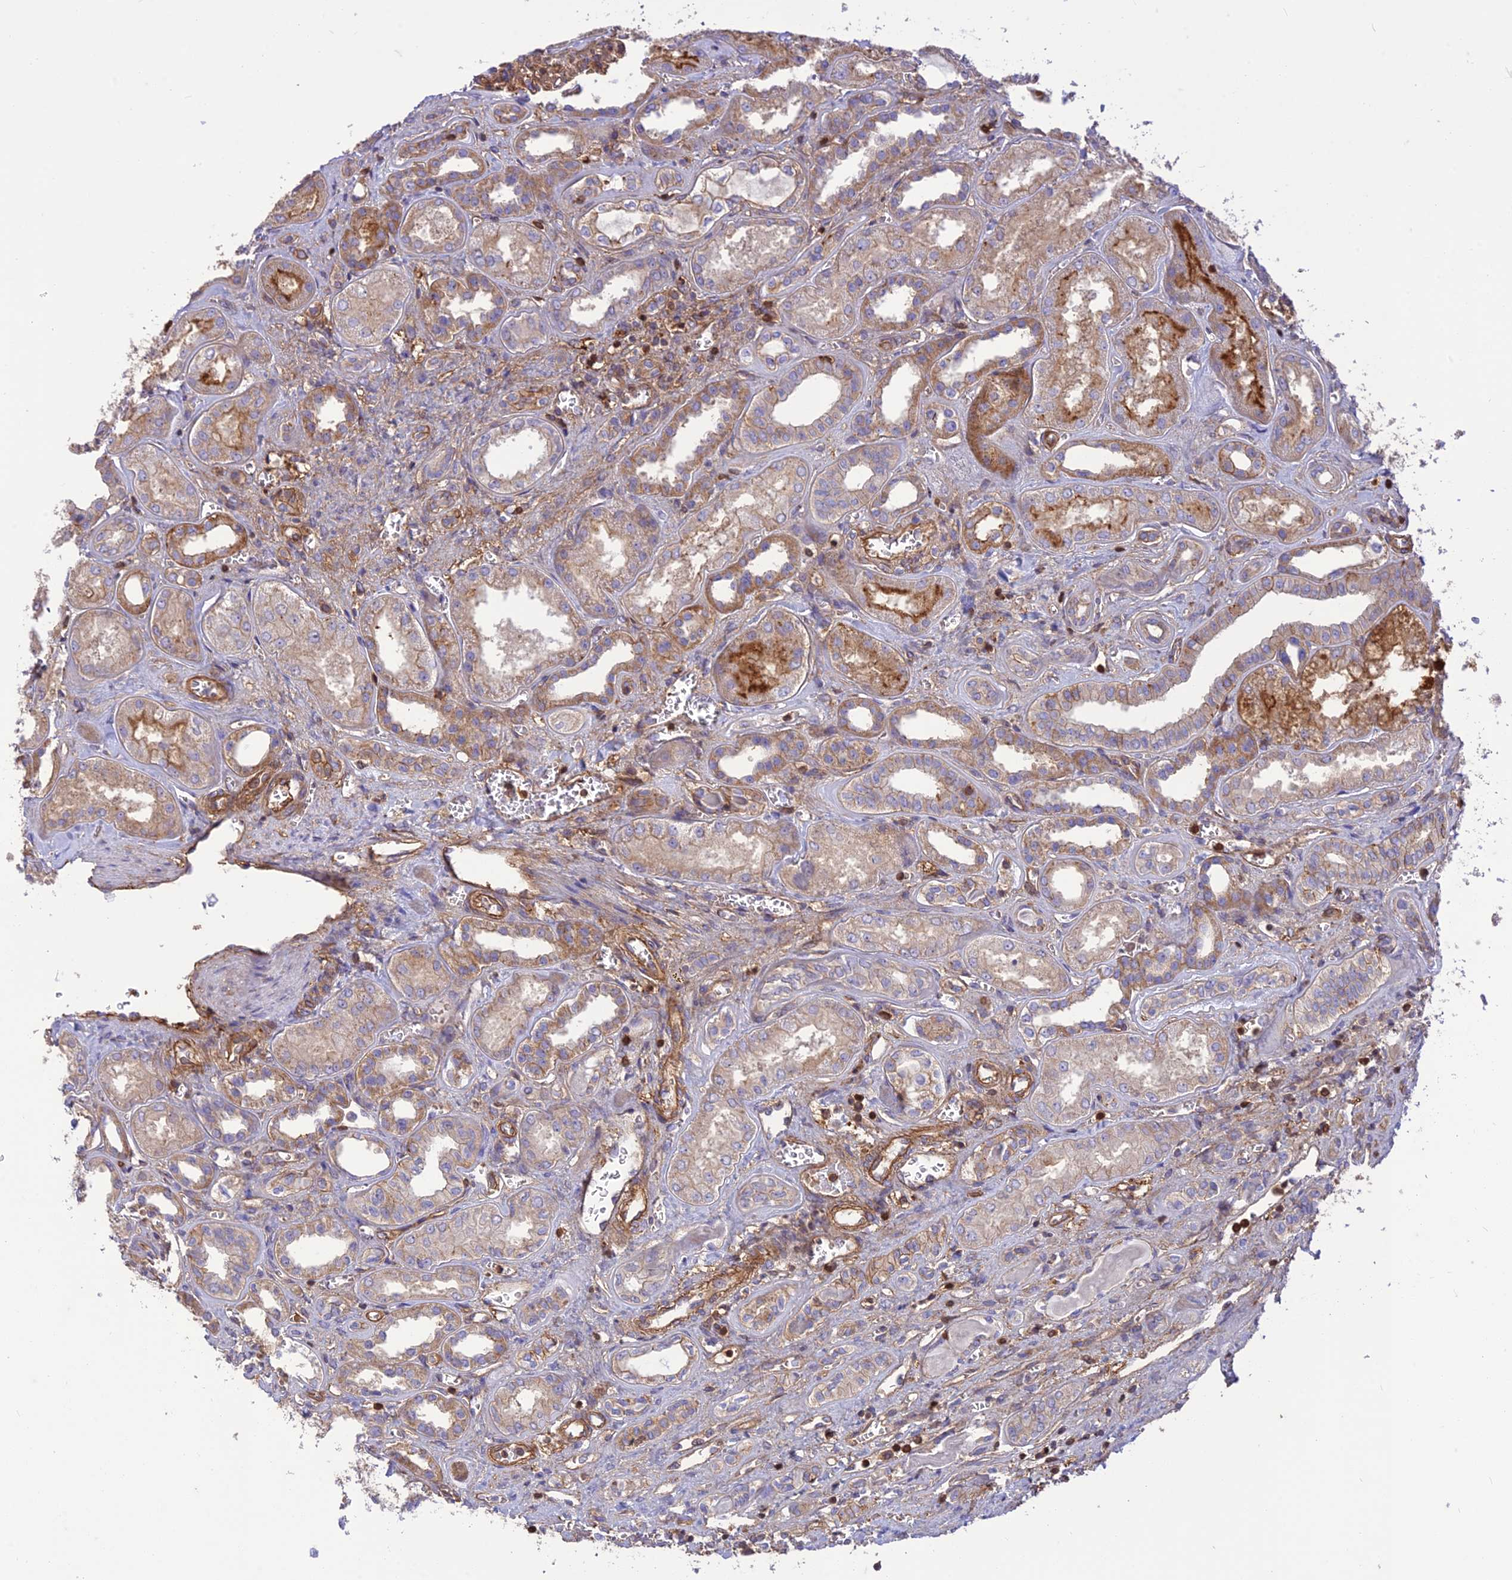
{"staining": {"intensity": "moderate", "quantity": "25%-75%", "location": "cytoplasmic/membranous"}, "tissue": "kidney", "cell_type": "Cells in glomeruli", "image_type": "normal", "snomed": [{"axis": "morphology", "description": "Normal tissue, NOS"}, {"axis": "morphology", "description": "Adenocarcinoma, NOS"}, {"axis": "topography", "description": "Kidney"}], "caption": "Brown immunohistochemical staining in unremarkable kidney shows moderate cytoplasmic/membranous positivity in about 25%-75% of cells in glomeruli.", "gene": "HPSE2", "patient": {"sex": "female", "age": 68}}